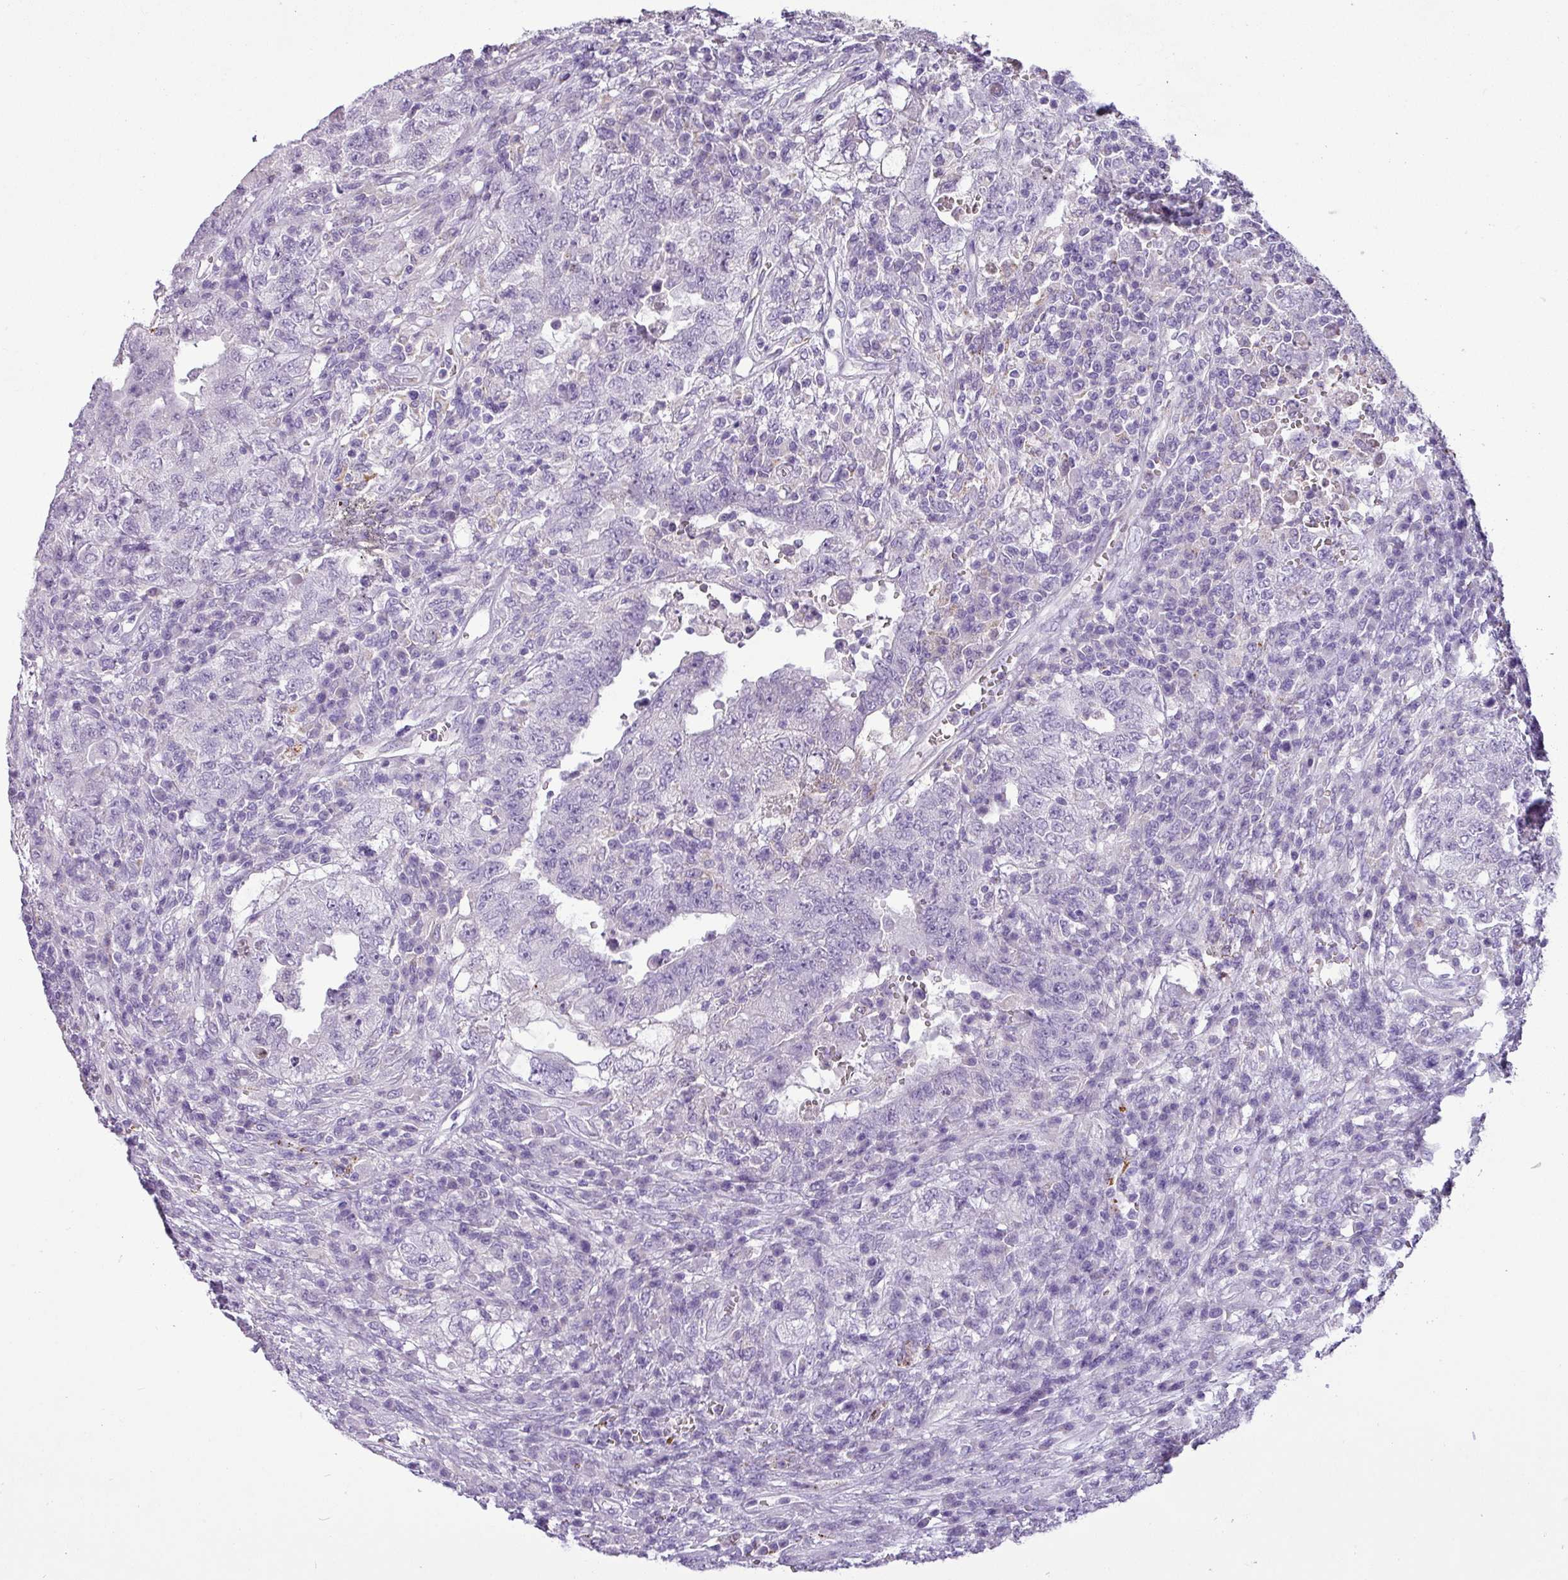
{"staining": {"intensity": "negative", "quantity": "none", "location": "none"}, "tissue": "testis cancer", "cell_type": "Tumor cells", "image_type": "cancer", "snomed": [{"axis": "morphology", "description": "Carcinoma, Embryonal, NOS"}, {"axis": "topography", "description": "Testis"}], "caption": "Tumor cells show no significant protein positivity in embryonal carcinoma (testis).", "gene": "ZNF667", "patient": {"sex": "male", "age": 26}}